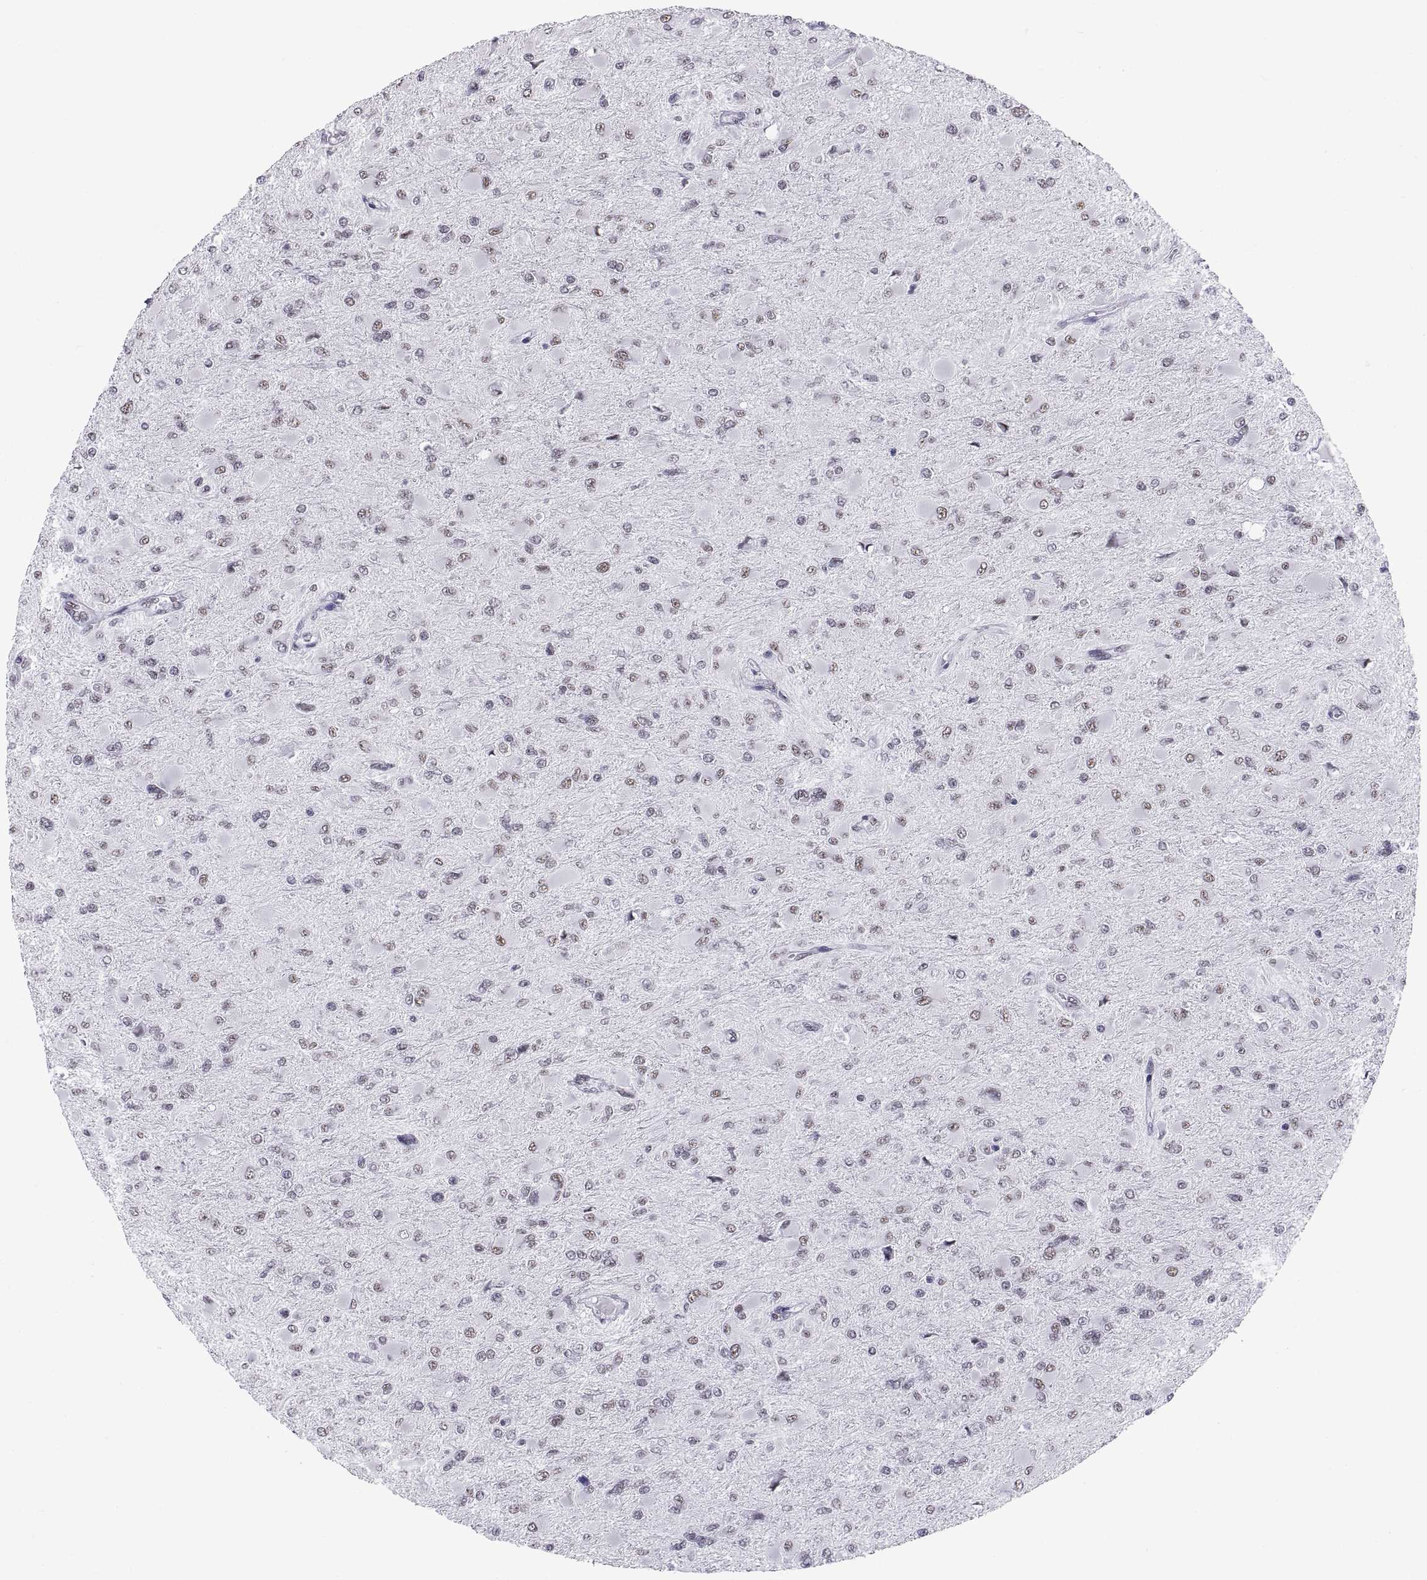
{"staining": {"intensity": "weak", "quantity": "25%-75%", "location": "nuclear"}, "tissue": "glioma", "cell_type": "Tumor cells", "image_type": "cancer", "snomed": [{"axis": "morphology", "description": "Glioma, malignant, High grade"}, {"axis": "topography", "description": "Cerebral cortex"}], "caption": "Approximately 25%-75% of tumor cells in malignant glioma (high-grade) display weak nuclear protein expression as visualized by brown immunohistochemical staining.", "gene": "NEUROD6", "patient": {"sex": "female", "age": 36}}